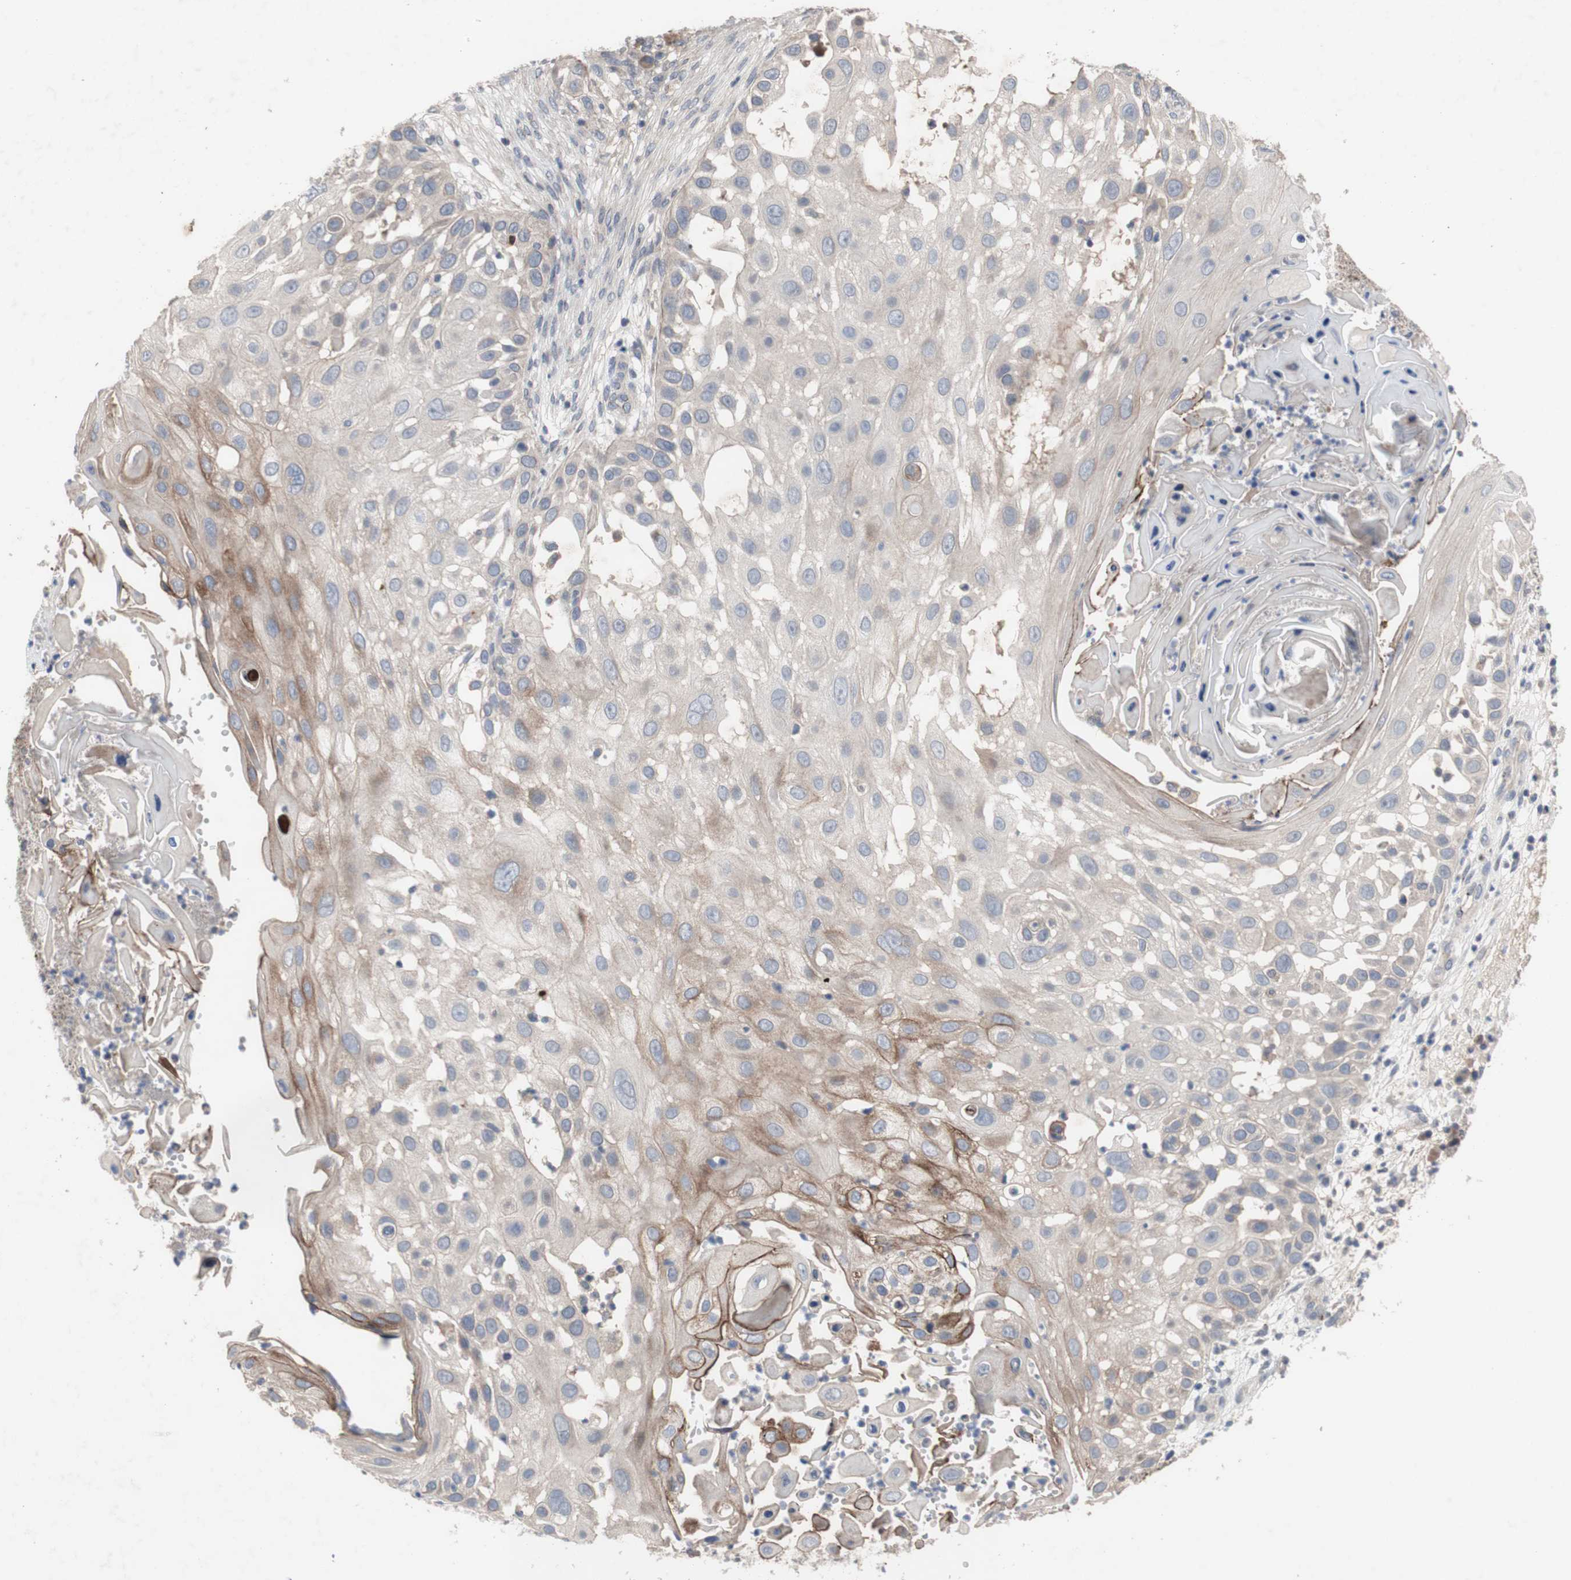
{"staining": {"intensity": "weak", "quantity": "25%-75%", "location": "cytoplasmic/membranous"}, "tissue": "skin cancer", "cell_type": "Tumor cells", "image_type": "cancer", "snomed": [{"axis": "morphology", "description": "Squamous cell carcinoma, NOS"}, {"axis": "topography", "description": "Skin"}], "caption": "The histopathology image shows immunohistochemical staining of skin squamous cell carcinoma. There is weak cytoplasmic/membranous positivity is identified in about 25%-75% of tumor cells.", "gene": "OAZ1", "patient": {"sex": "female", "age": 44}}